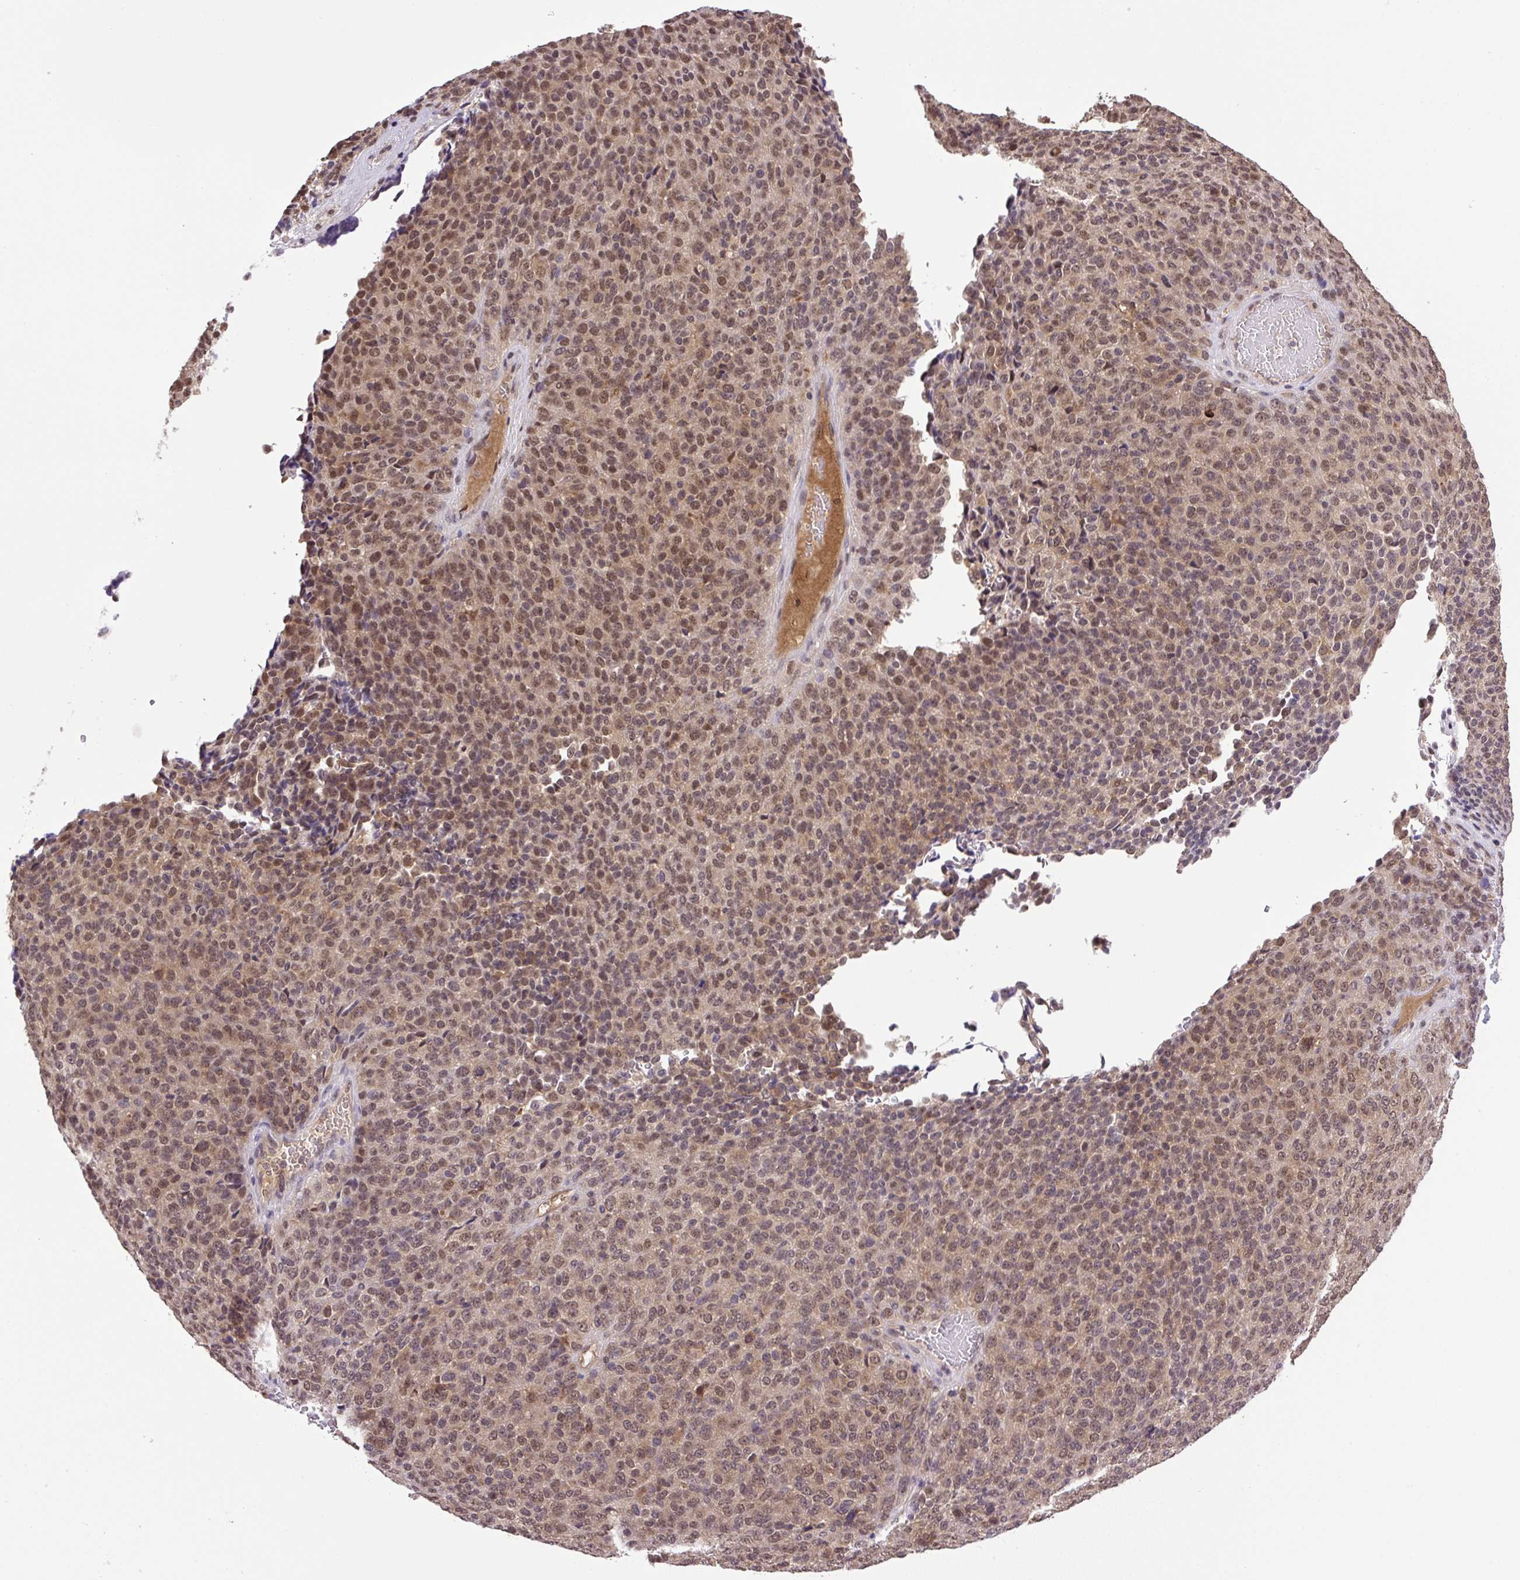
{"staining": {"intensity": "moderate", "quantity": ">75%", "location": "nuclear"}, "tissue": "melanoma", "cell_type": "Tumor cells", "image_type": "cancer", "snomed": [{"axis": "morphology", "description": "Malignant melanoma, Metastatic site"}, {"axis": "topography", "description": "Brain"}], "caption": "Tumor cells reveal medium levels of moderate nuclear expression in about >75% of cells in melanoma. The protein is shown in brown color, while the nuclei are stained blue.", "gene": "SGTA", "patient": {"sex": "female", "age": 56}}